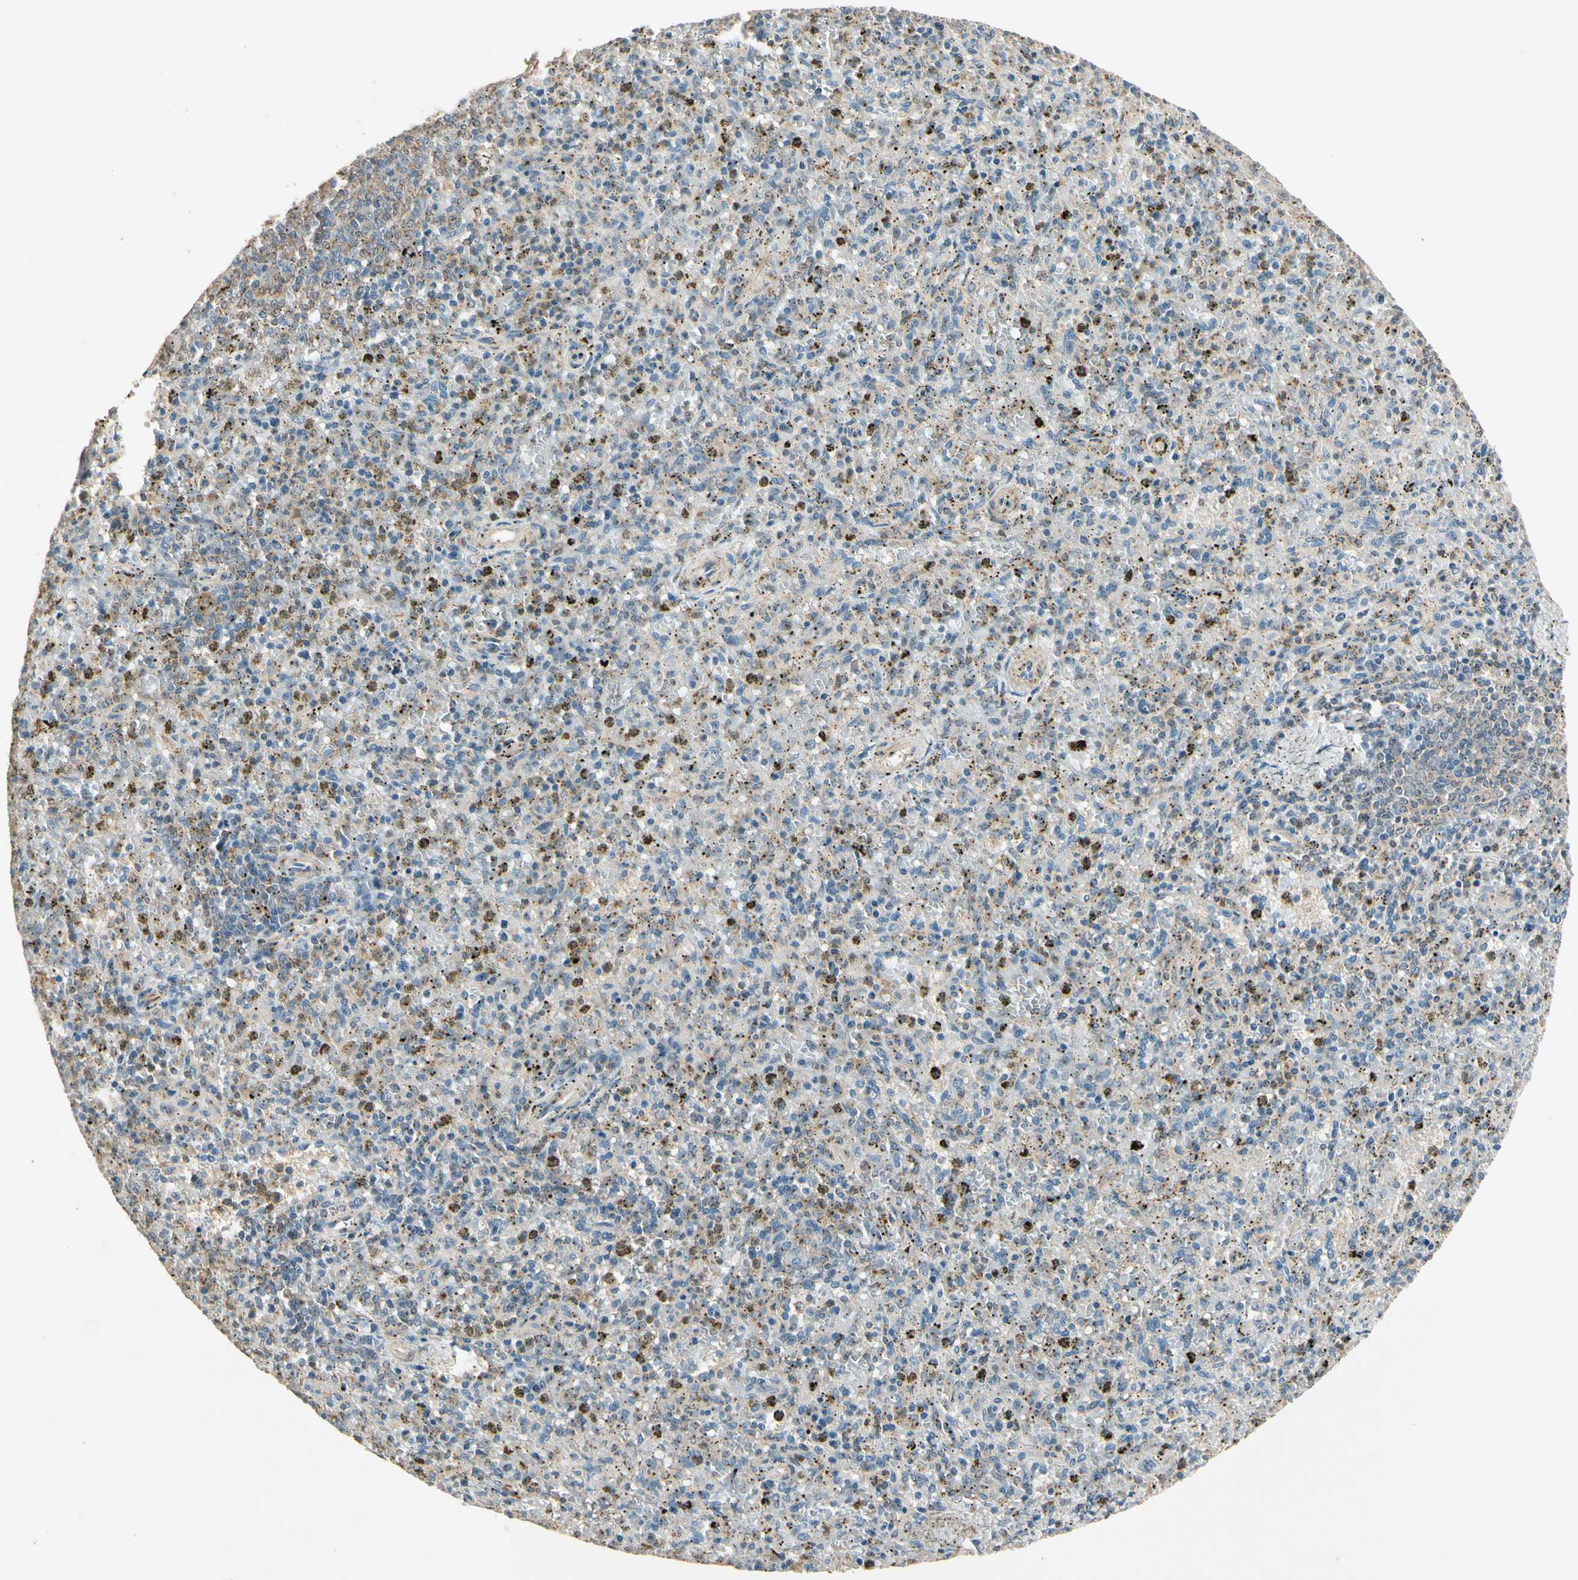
{"staining": {"intensity": "moderate", "quantity": "25%-75%", "location": "cytoplasmic/membranous"}, "tissue": "spleen", "cell_type": "Cells in red pulp", "image_type": "normal", "snomed": [{"axis": "morphology", "description": "Normal tissue, NOS"}, {"axis": "topography", "description": "Spleen"}], "caption": "Moderate cytoplasmic/membranous positivity is present in about 25%-75% of cells in red pulp in benign spleen.", "gene": "AKAP9", "patient": {"sex": "male", "age": 72}}